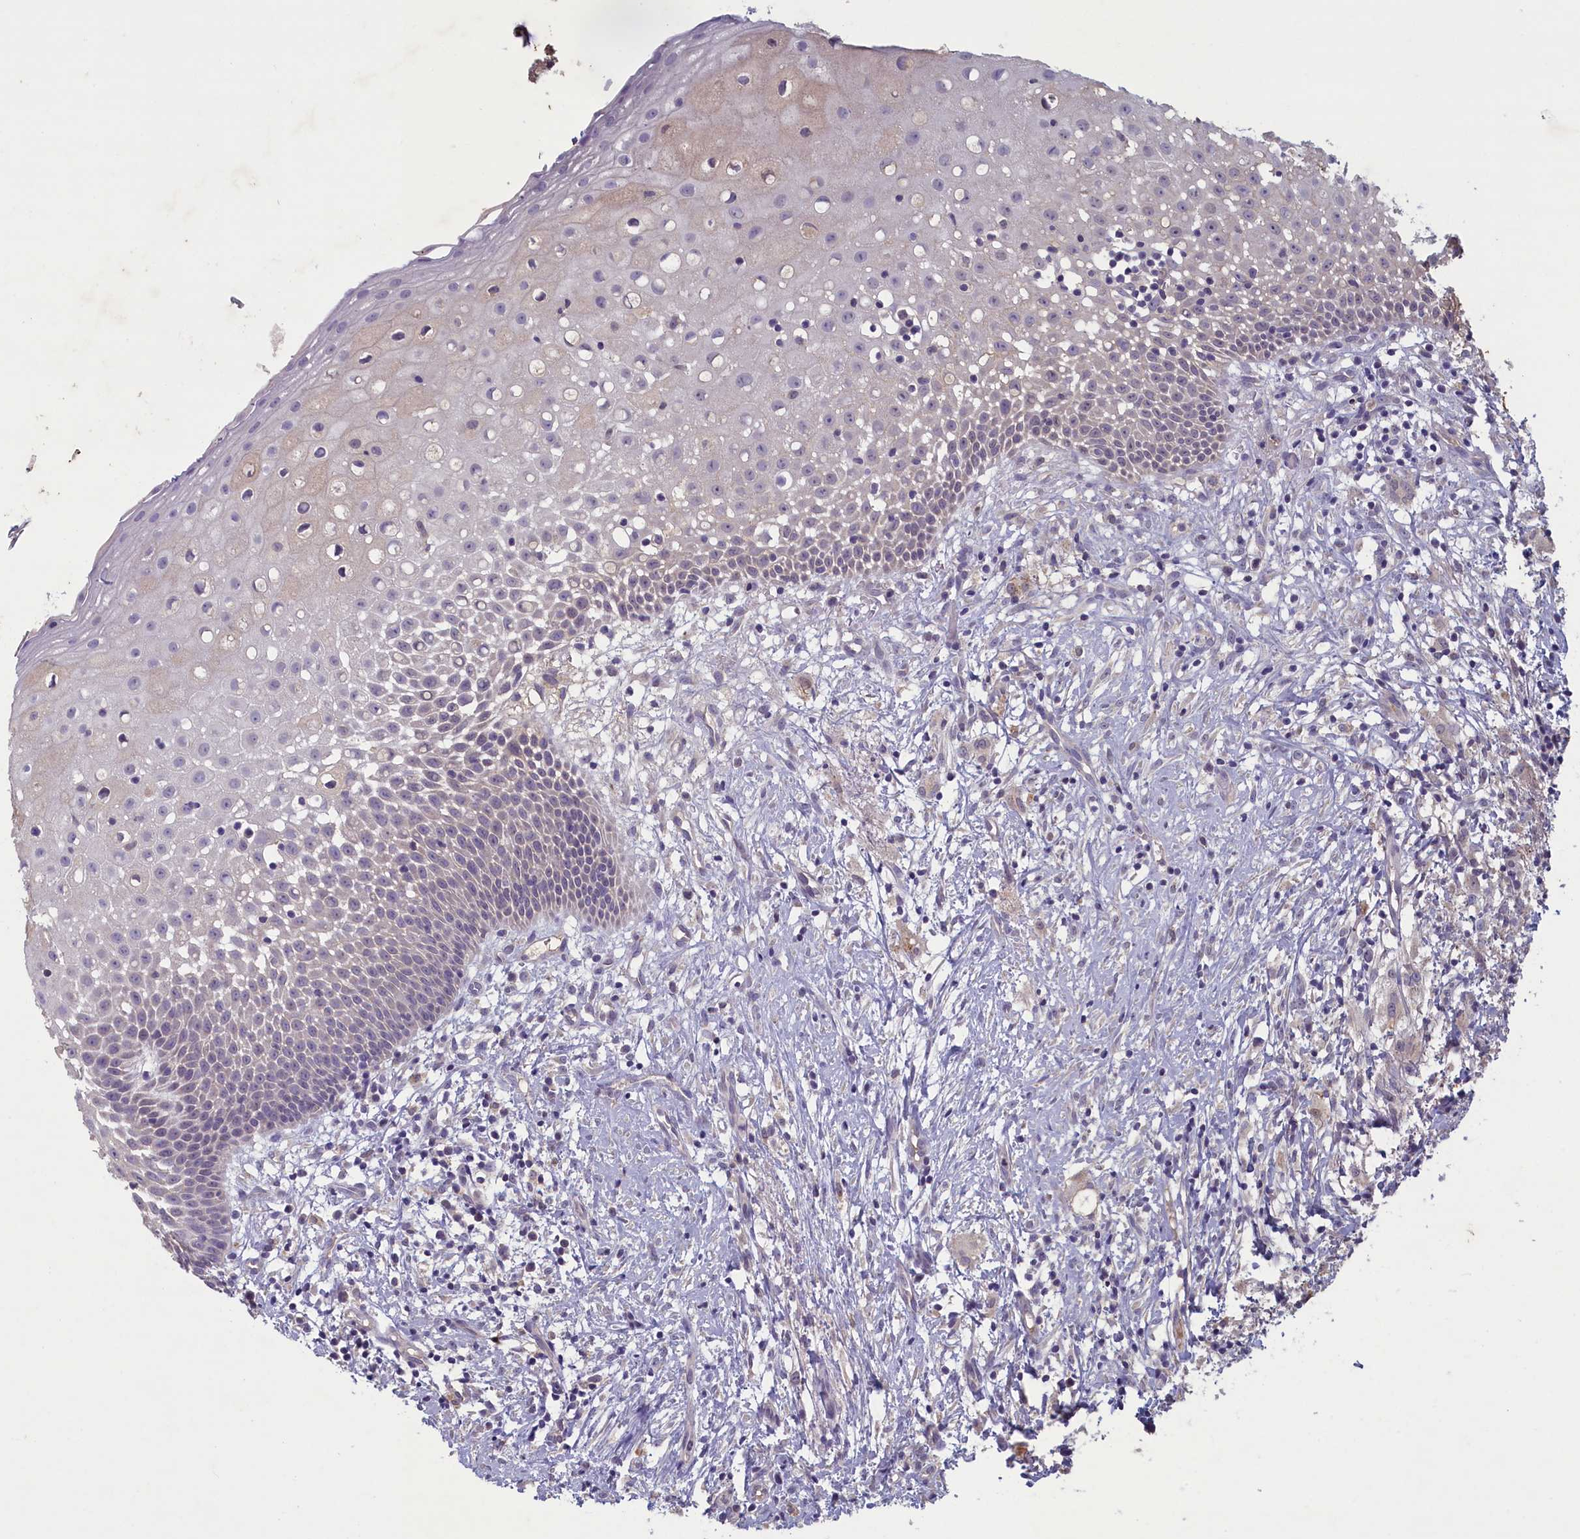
{"staining": {"intensity": "negative", "quantity": "none", "location": "none"}, "tissue": "oral mucosa", "cell_type": "Squamous epithelial cells", "image_type": "normal", "snomed": [{"axis": "morphology", "description": "Normal tissue, NOS"}, {"axis": "topography", "description": "Oral tissue"}], "caption": "Immunohistochemistry (IHC) of normal human oral mucosa exhibits no staining in squamous epithelial cells. The staining was performed using DAB to visualize the protein expression in brown, while the nuclei were stained in blue with hematoxylin (Magnification: 20x).", "gene": "ATF7IP2", "patient": {"sex": "female", "age": 69}}